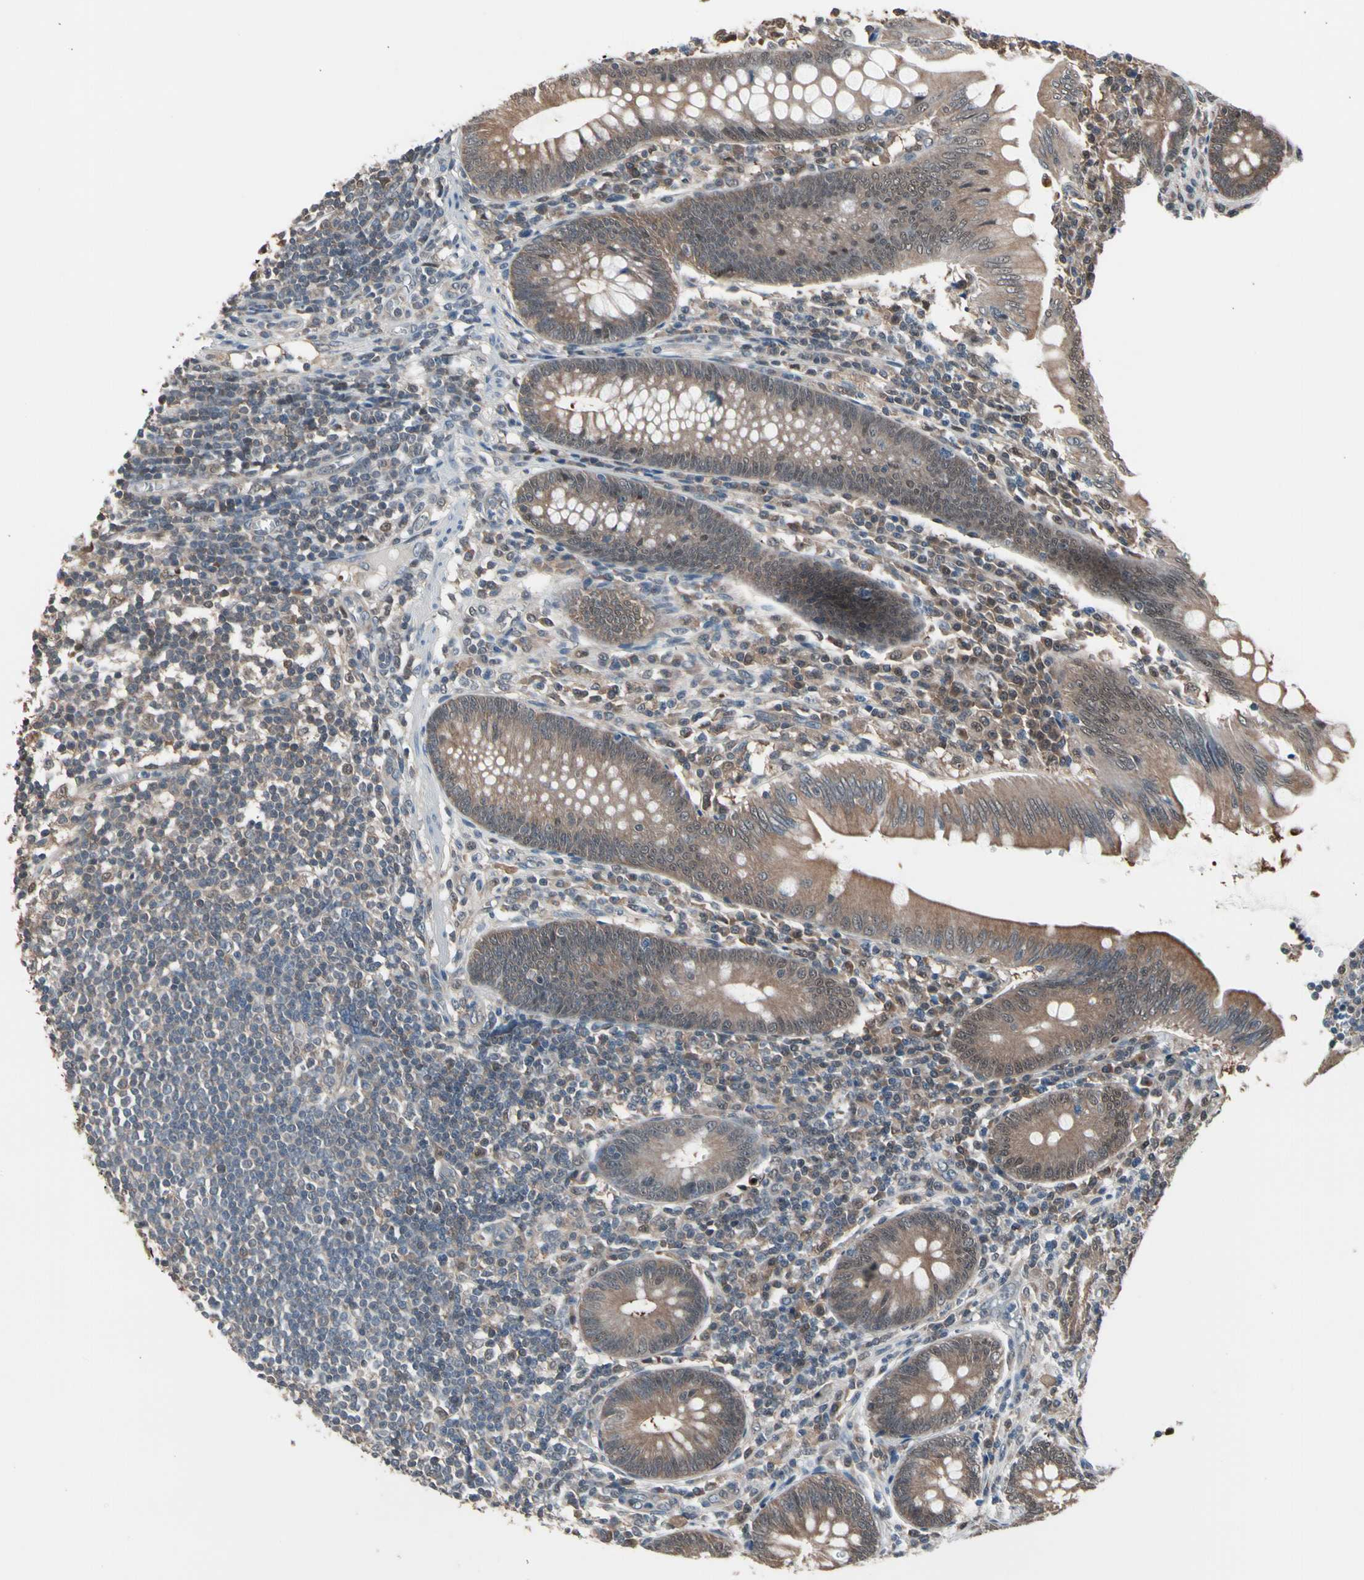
{"staining": {"intensity": "moderate", "quantity": ">75%", "location": "cytoplasmic/membranous"}, "tissue": "appendix", "cell_type": "Glandular cells", "image_type": "normal", "snomed": [{"axis": "morphology", "description": "Normal tissue, NOS"}, {"axis": "morphology", "description": "Inflammation, NOS"}, {"axis": "topography", "description": "Appendix"}], "caption": "Immunohistochemistry image of normal appendix: appendix stained using immunohistochemistry (IHC) demonstrates medium levels of moderate protein expression localized specifically in the cytoplasmic/membranous of glandular cells, appearing as a cytoplasmic/membranous brown color.", "gene": "ENSG00000256646", "patient": {"sex": "male", "age": 46}}